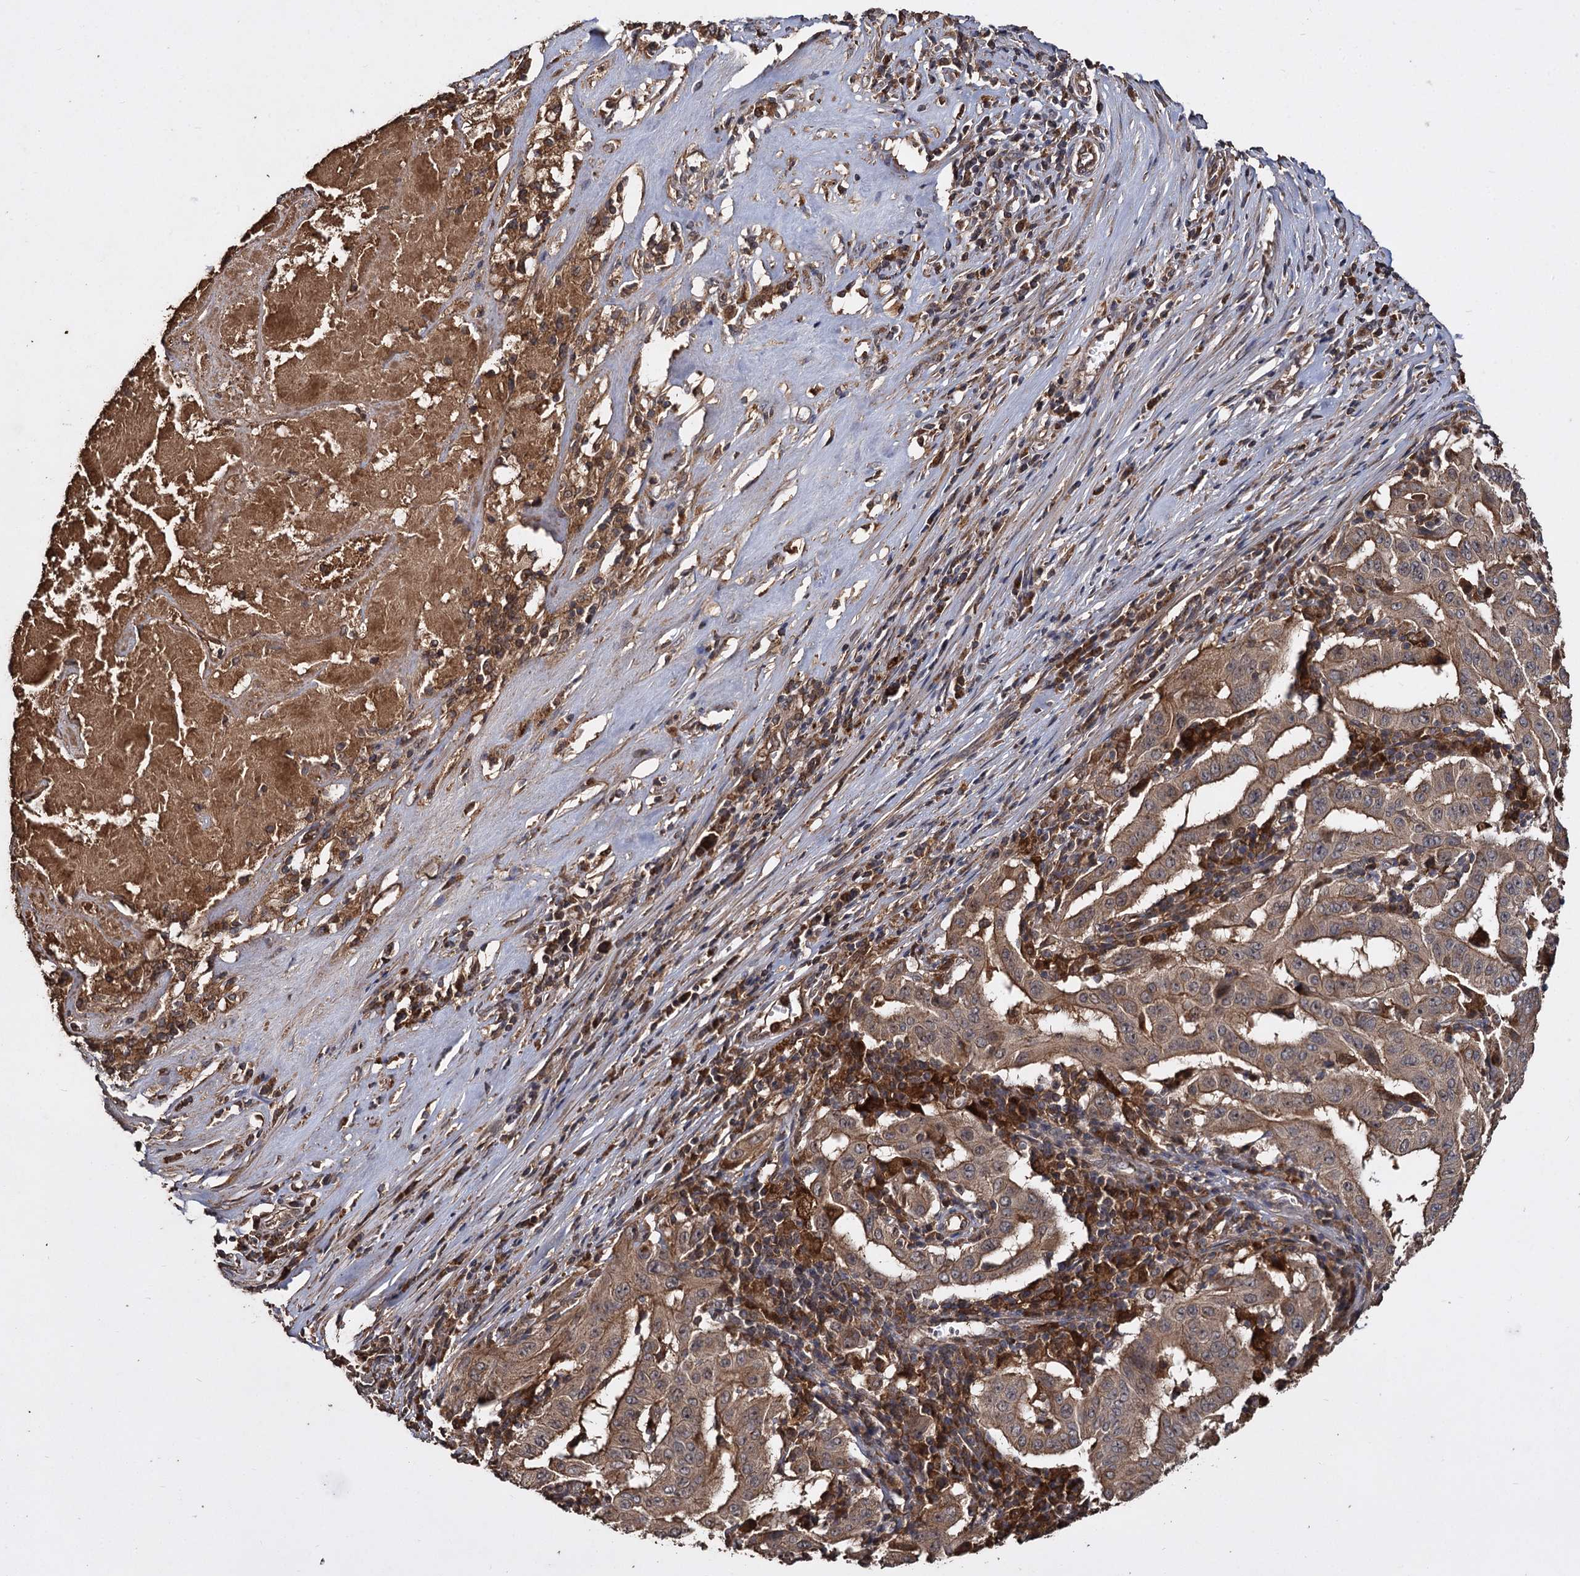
{"staining": {"intensity": "moderate", "quantity": ">75%", "location": "cytoplasmic/membranous"}, "tissue": "pancreatic cancer", "cell_type": "Tumor cells", "image_type": "cancer", "snomed": [{"axis": "morphology", "description": "Adenocarcinoma, NOS"}, {"axis": "topography", "description": "Pancreas"}], "caption": "Human adenocarcinoma (pancreatic) stained with a protein marker shows moderate staining in tumor cells.", "gene": "GCLC", "patient": {"sex": "male", "age": 63}}